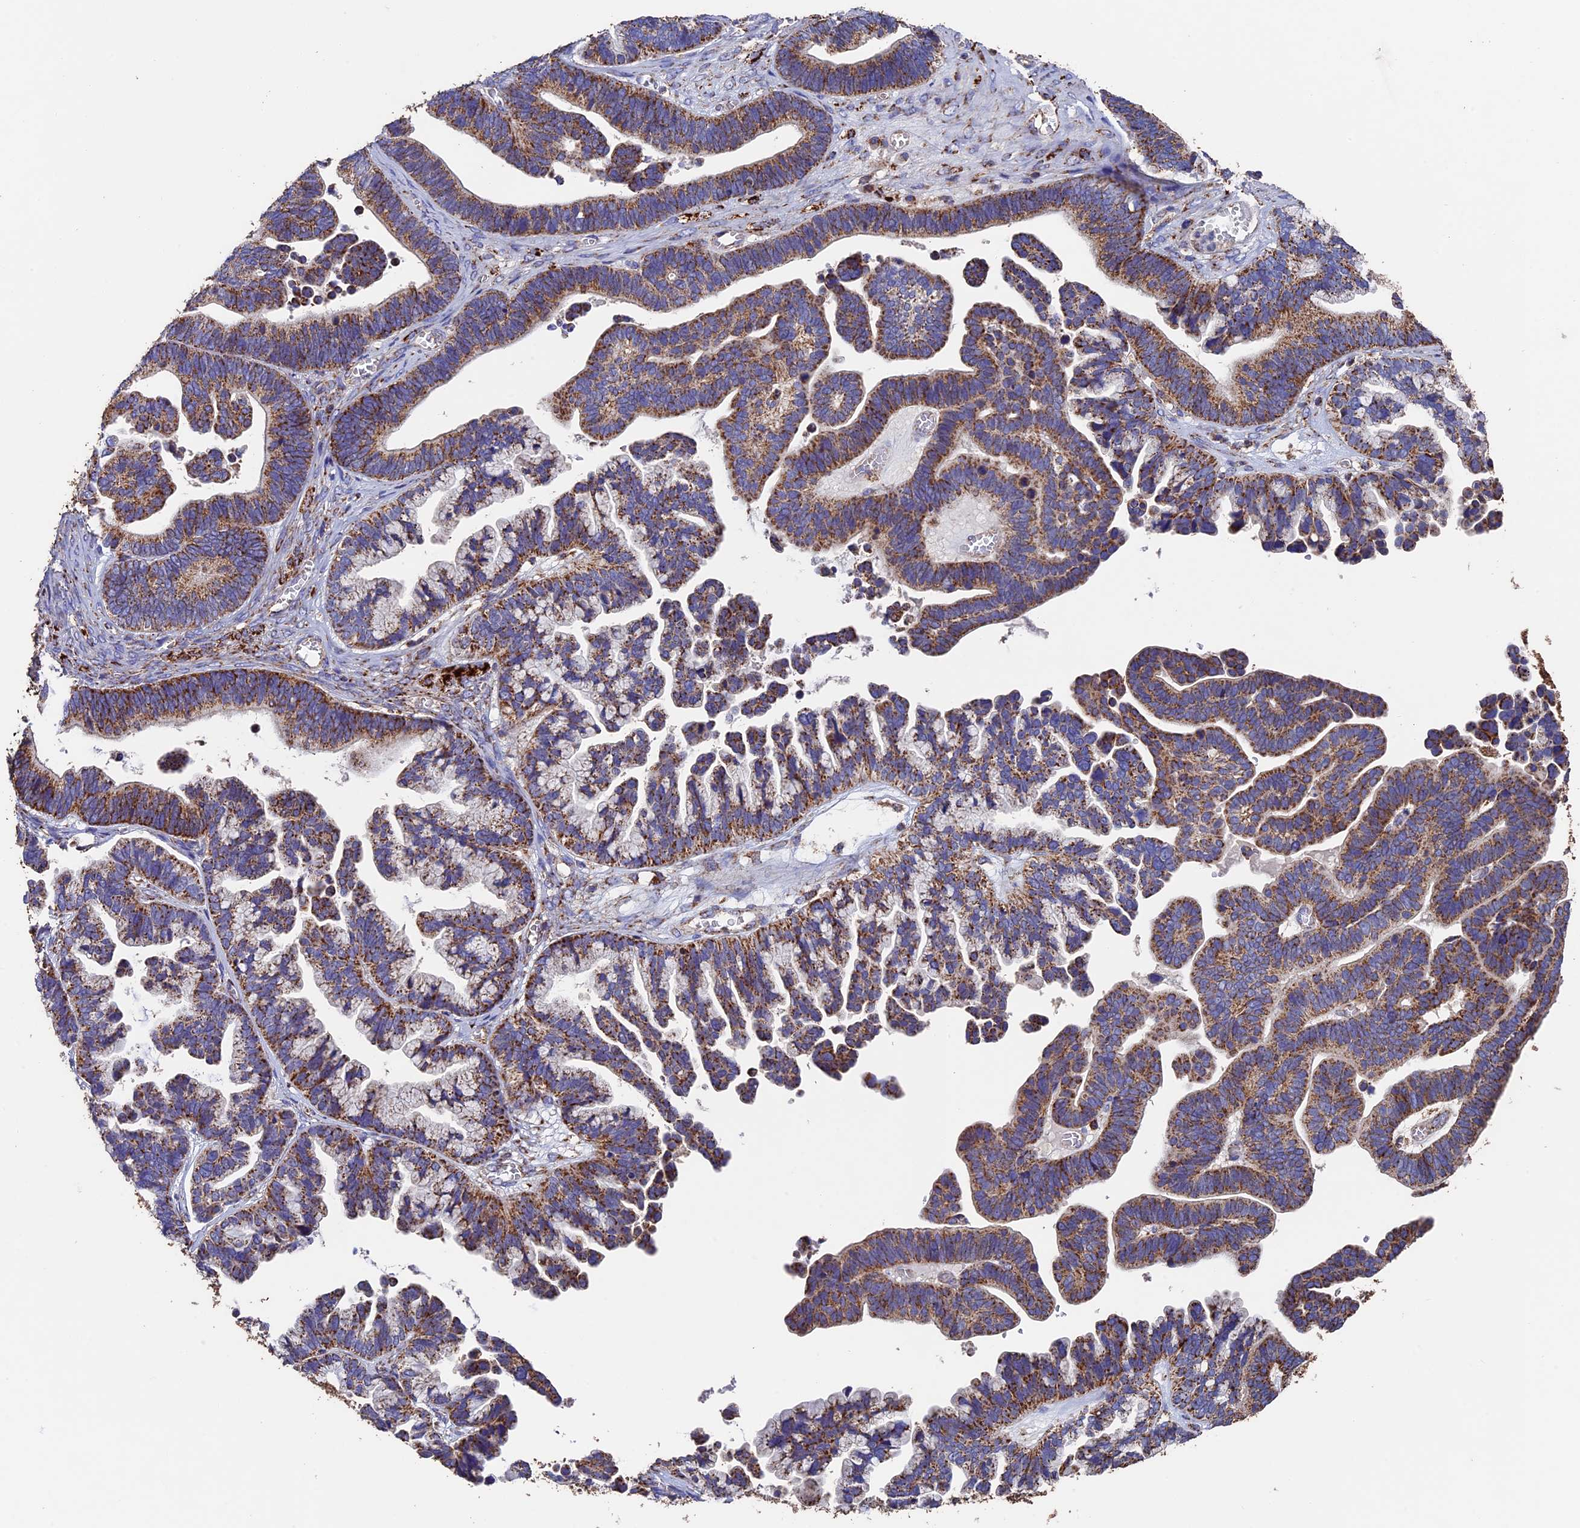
{"staining": {"intensity": "moderate", "quantity": ">75%", "location": "cytoplasmic/membranous"}, "tissue": "ovarian cancer", "cell_type": "Tumor cells", "image_type": "cancer", "snomed": [{"axis": "morphology", "description": "Cystadenocarcinoma, serous, NOS"}, {"axis": "topography", "description": "Ovary"}], "caption": "Approximately >75% of tumor cells in human serous cystadenocarcinoma (ovarian) display moderate cytoplasmic/membranous protein staining as visualized by brown immunohistochemical staining.", "gene": "ADAT1", "patient": {"sex": "female", "age": 56}}